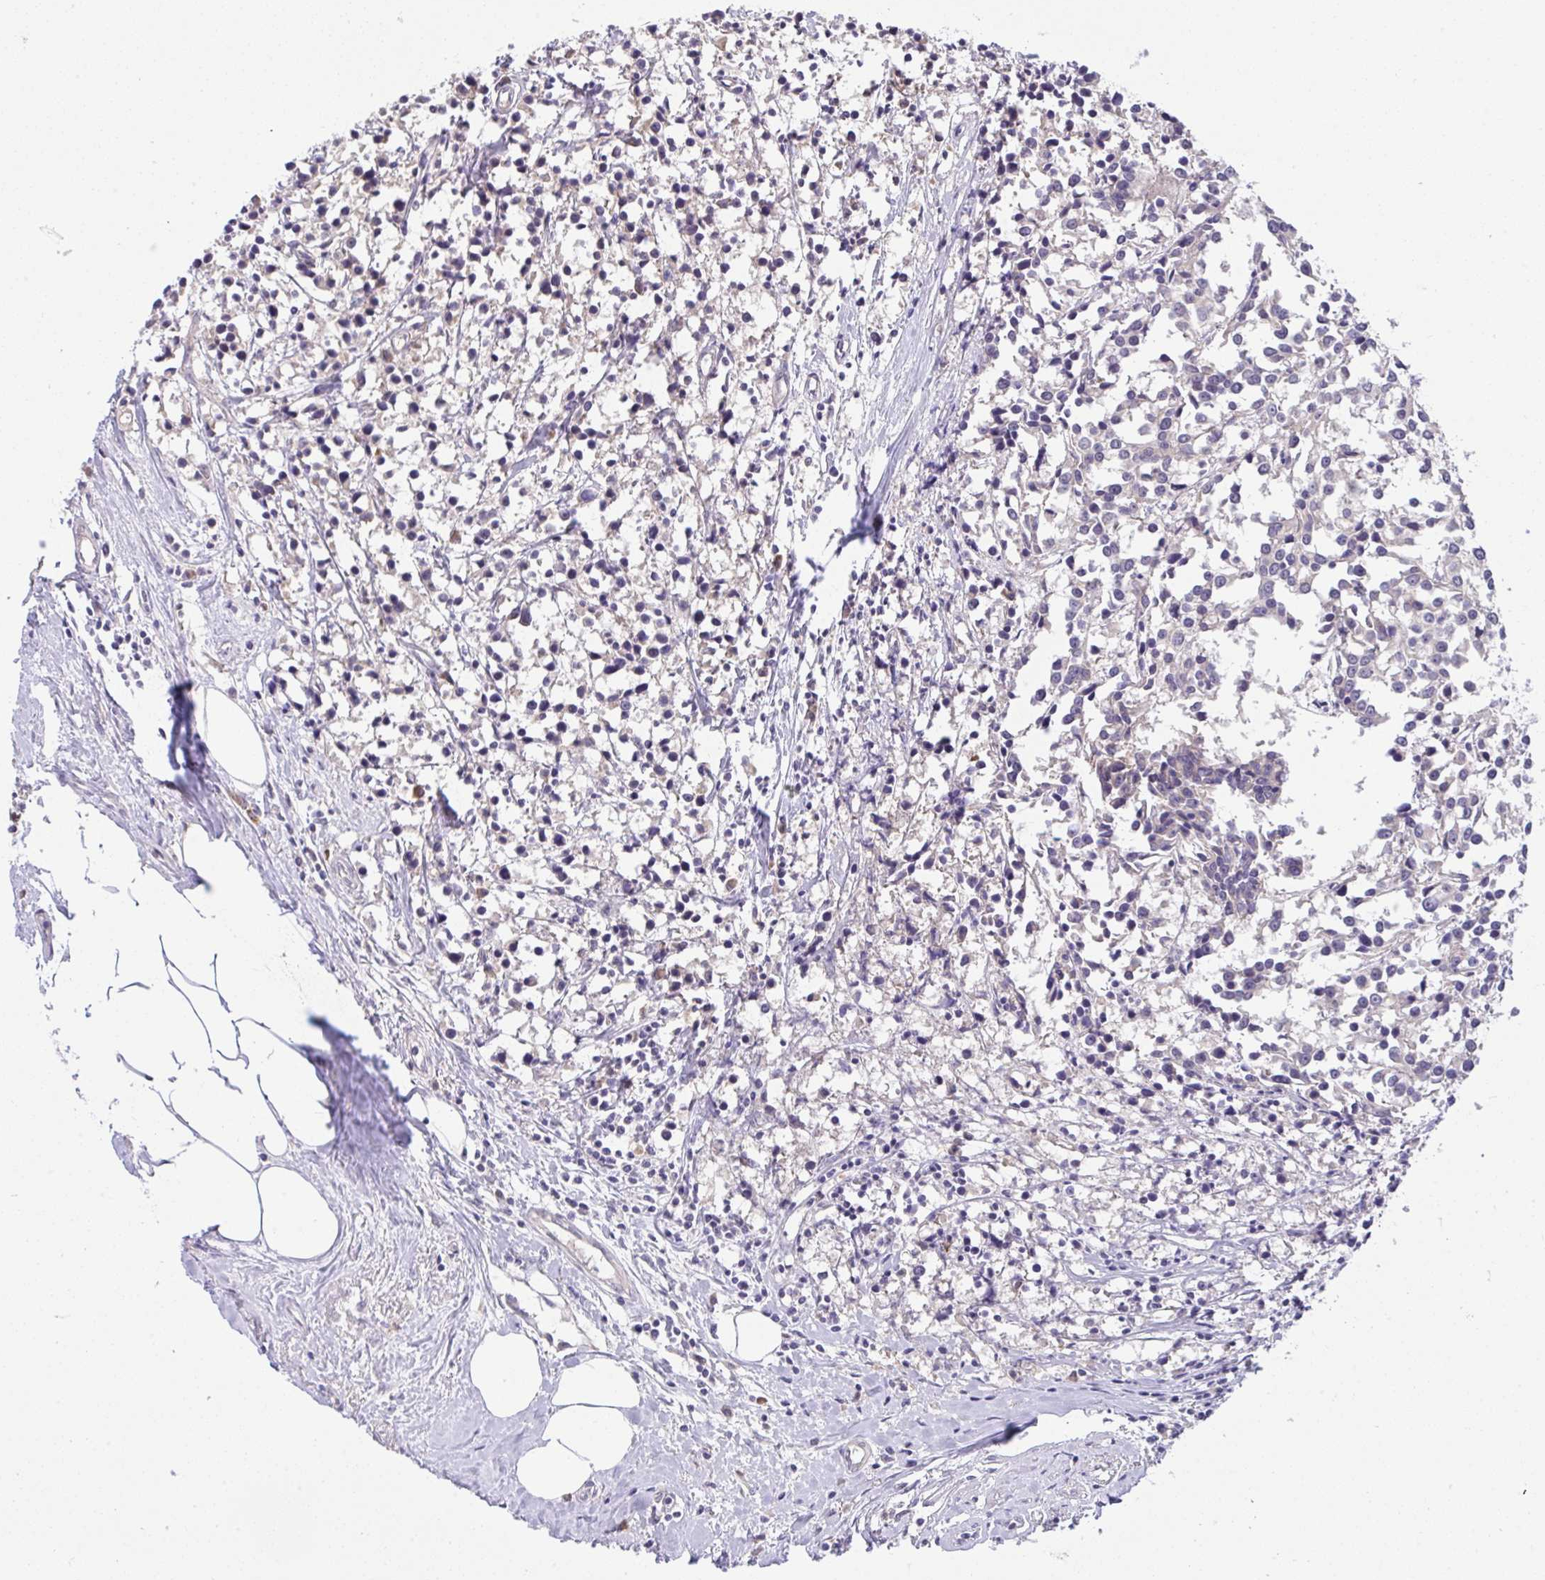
{"staining": {"intensity": "negative", "quantity": "none", "location": "none"}, "tissue": "breast cancer", "cell_type": "Tumor cells", "image_type": "cancer", "snomed": [{"axis": "morphology", "description": "Duct carcinoma"}, {"axis": "topography", "description": "Breast"}], "caption": "Histopathology image shows no protein expression in tumor cells of breast cancer (intraductal carcinoma) tissue.", "gene": "TMEM41A", "patient": {"sex": "female", "age": 80}}